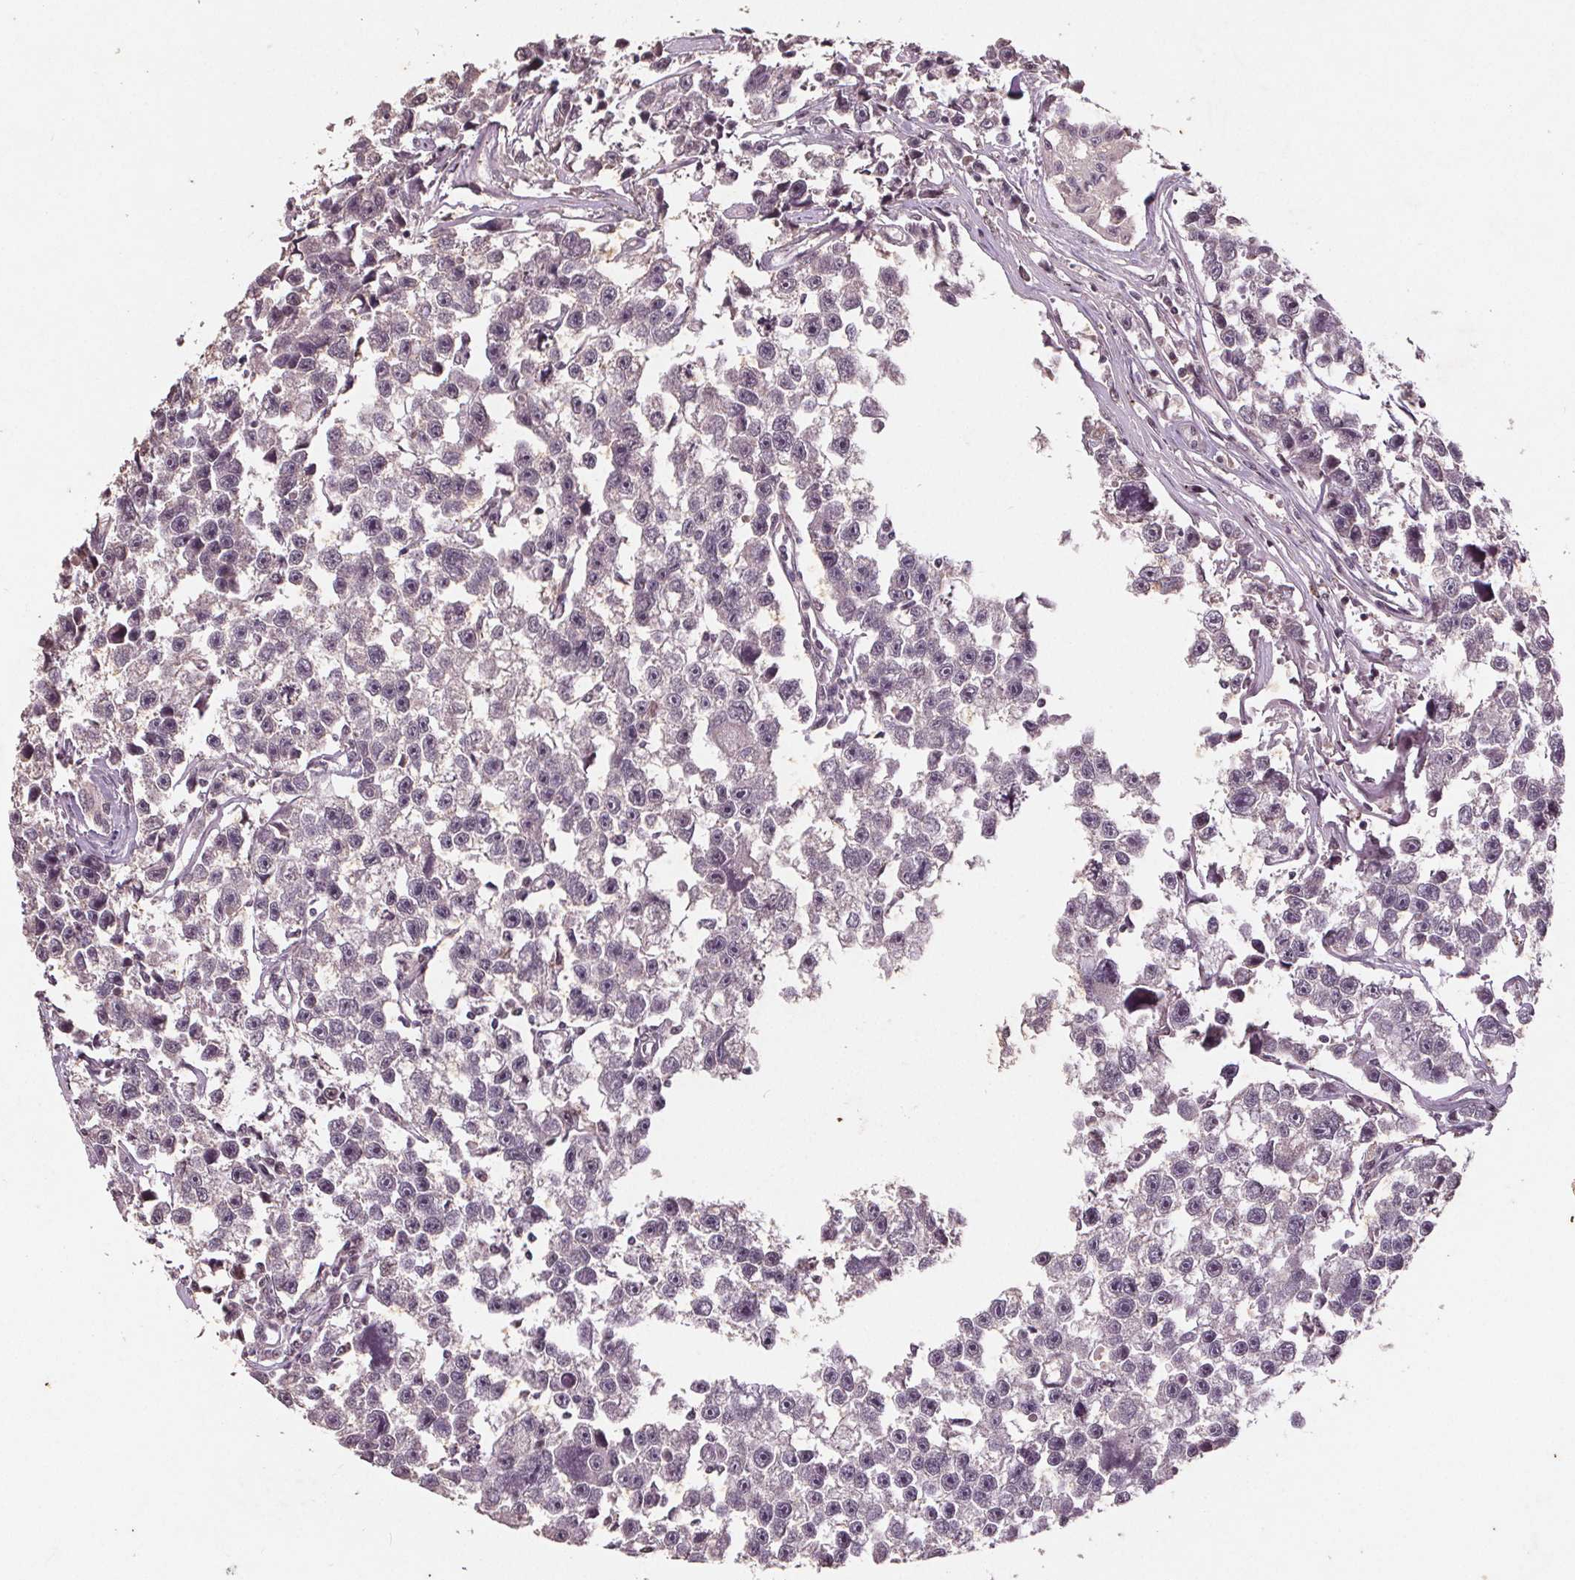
{"staining": {"intensity": "moderate", "quantity": "<25%", "location": "nuclear"}, "tissue": "testis cancer", "cell_type": "Tumor cells", "image_type": "cancer", "snomed": [{"axis": "morphology", "description": "Seminoma, NOS"}, {"axis": "topography", "description": "Testis"}], "caption": "Seminoma (testis) was stained to show a protein in brown. There is low levels of moderate nuclear staining in approximately <25% of tumor cells.", "gene": "DNMT3B", "patient": {"sex": "male", "age": 26}}